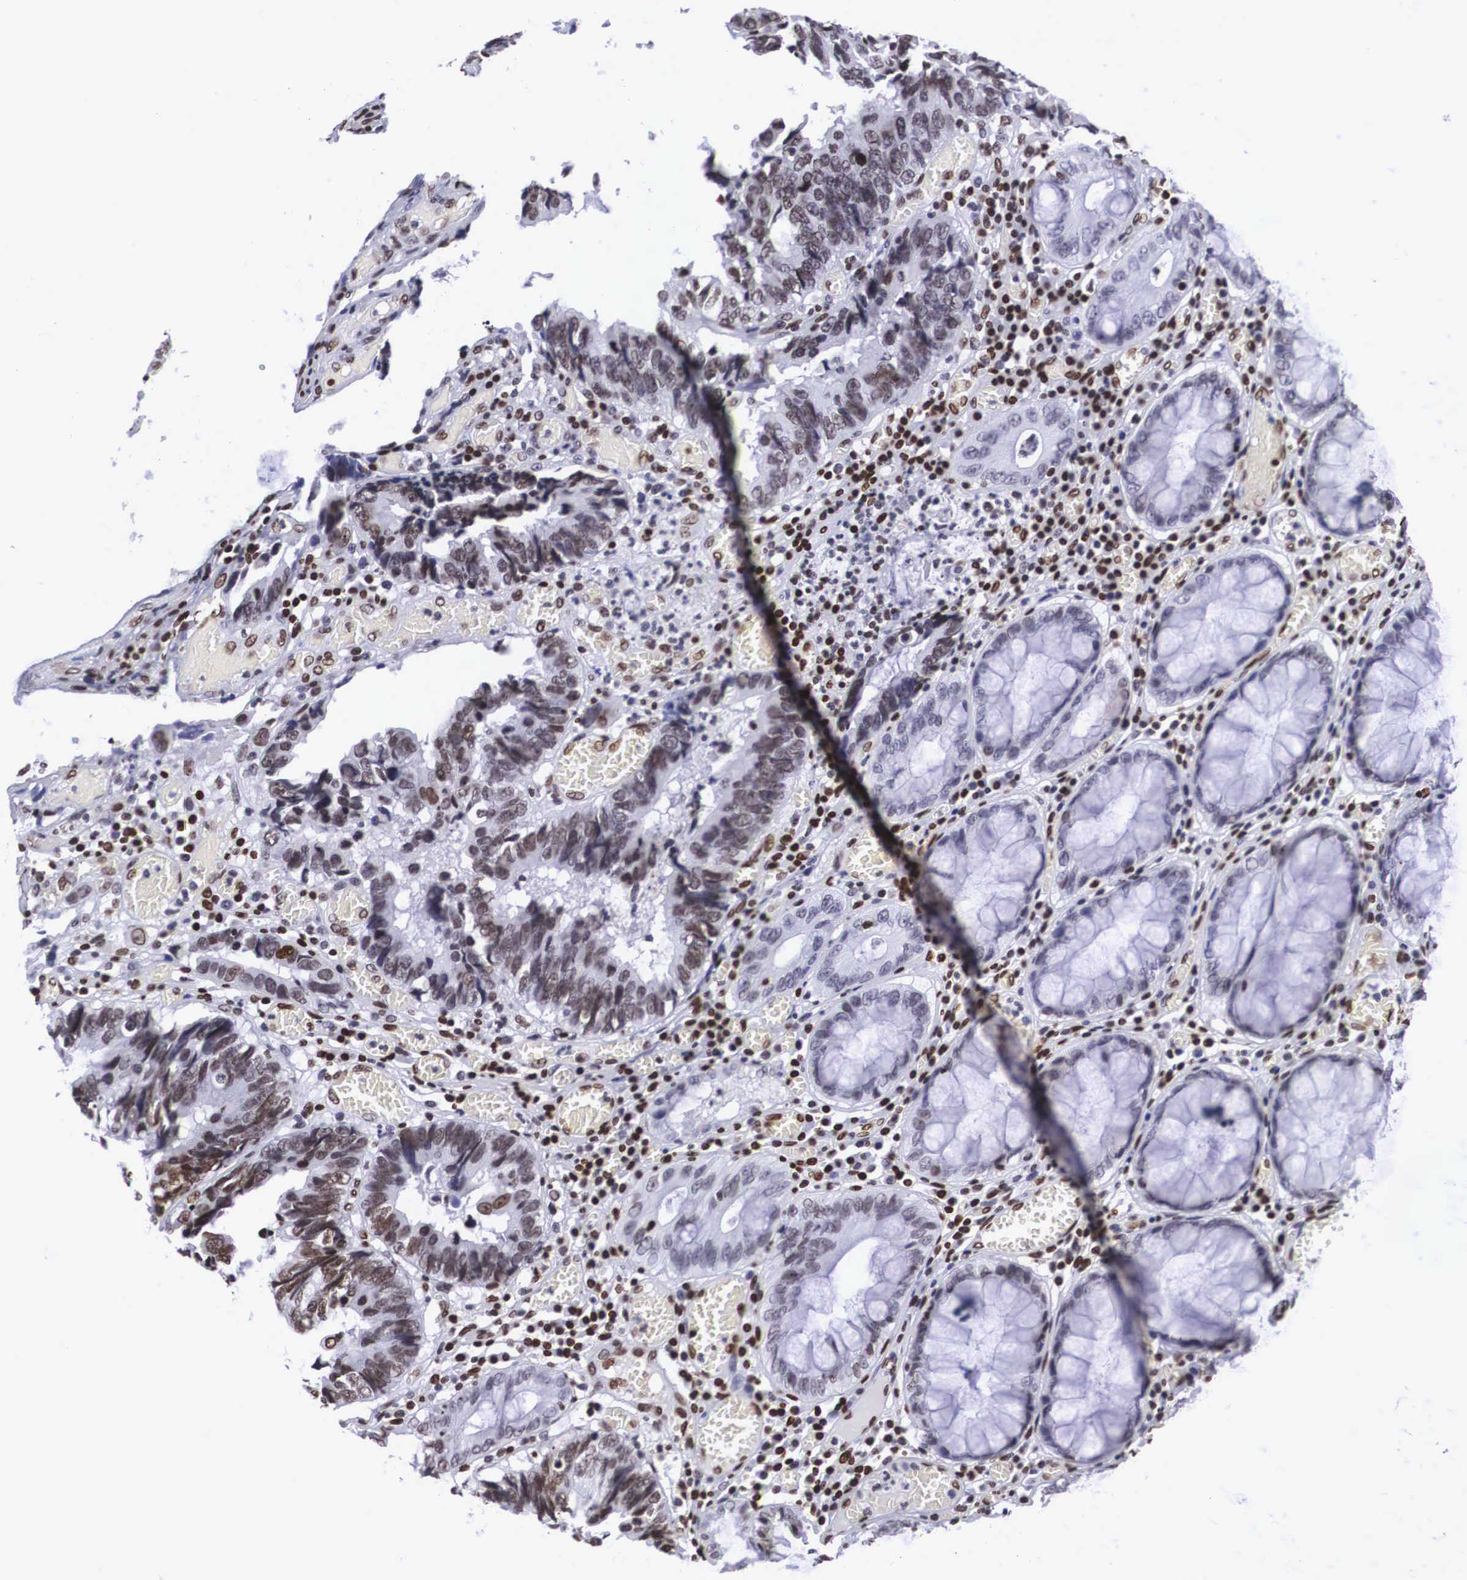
{"staining": {"intensity": "strong", "quantity": ">75%", "location": "nuclear"}, "tissue": "colorectal cancer", "cell_type": "Tumor cells", "image_type": "cancer", "snomed": [{"axis": "morphology", "description": "Adenocarcinoma, NOS"}, {"axis": "topography", "description": "Rectum"}], "caption": "Colorectal adenocarcinoma stained with DAB IHC shows high levels of strong nuclear staining in about >75% of tumor cells. The staining was performed using DAB, with brown indicating positive protein expression. Nuclei are stained blue with hematoxylin.", "gene": "MECP2", "patient": {"sex": "female", "age": 98}}